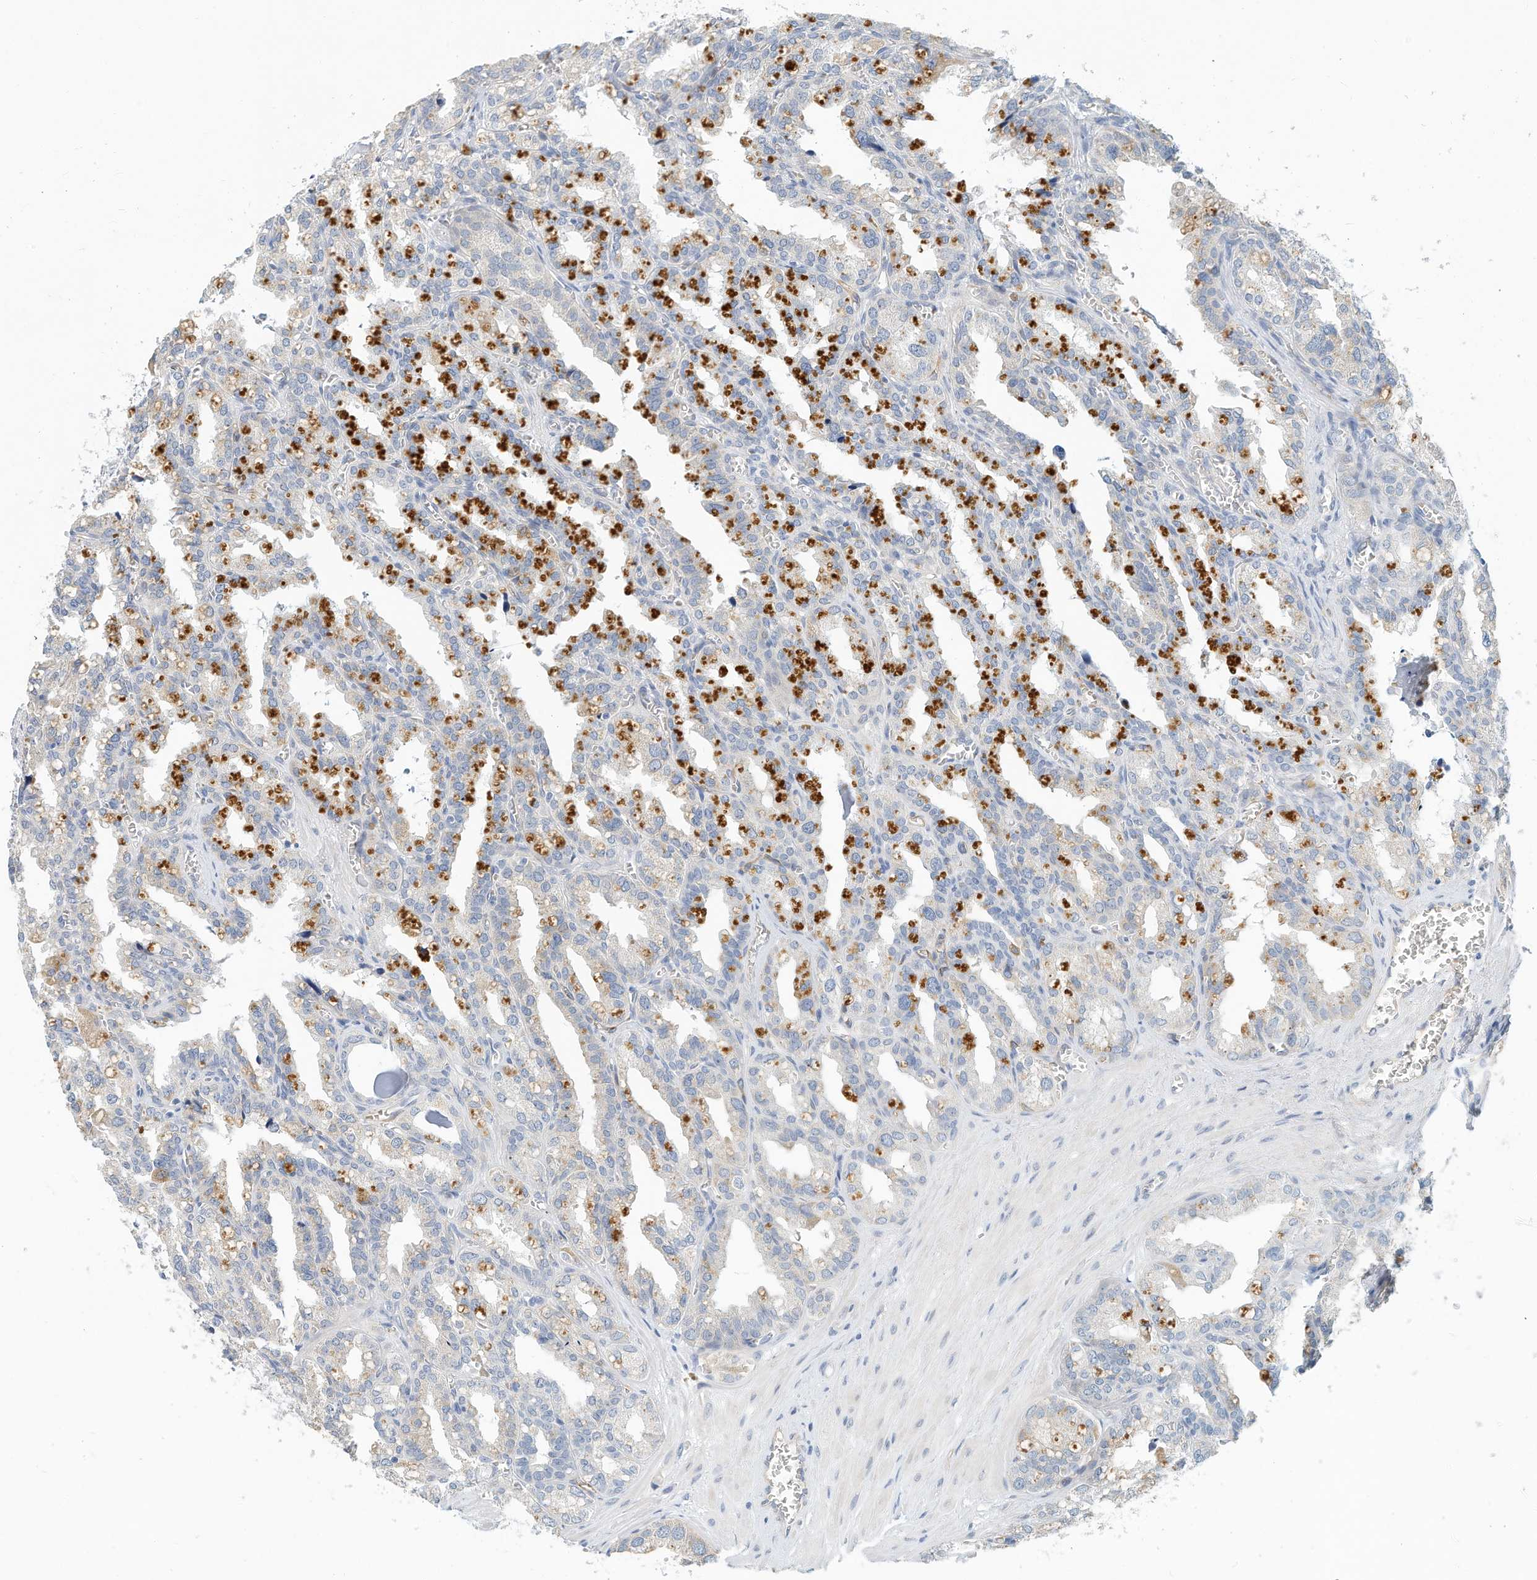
{"staining": {"intensity": "negative", "quantity": "none", "location": "none"}, "tissue": "seminal vesicle", "cell_type": "Glandular cells", "image_type": "normal", "snomed": [{"axis": "morphology", "description": "Normal tissue, NOS"}, {"axis": "topography", "description": "Prostate"}, {"axis": "topography", "description": "Seminal veicle"}], "caption": "Histopathology image shows no protein expression in glandular cells of normal seminal vesicle.", "gene": "ARHGAP28", "patient": {"sex": "male", "age": 51}}